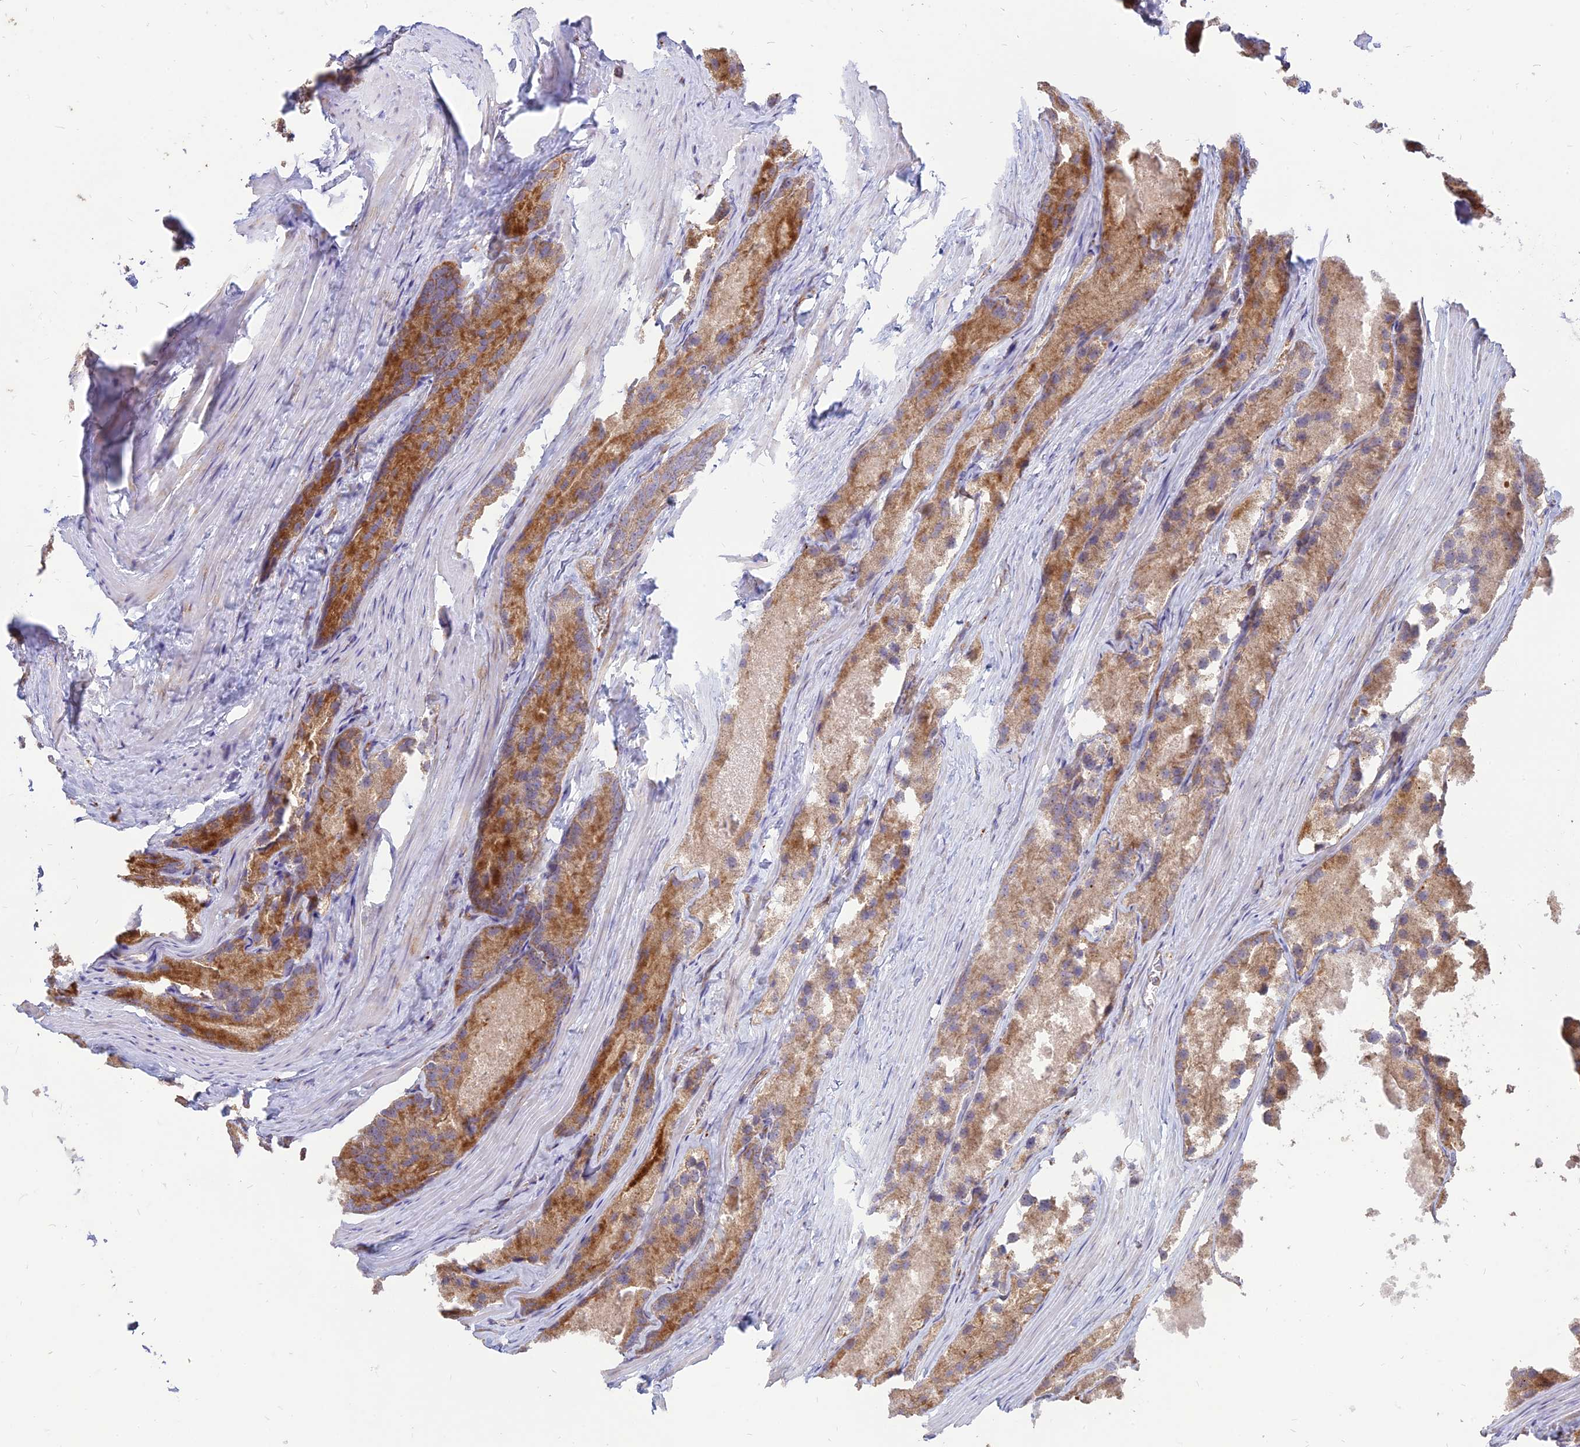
{"staining": {"intensity": "moderate", "quantity": ">75%", "location": "cytoplasmic/membranous"}, "tissue": "prostate cancer", "cell_type": "Tumor cells", "image_type": "cancer", "snomed": [{"axis": "morphology", "description": "Adenocarcinoma, Low grade"}, {"axis": "topography", "description": "Prostate"}], "caption": "Tumor cells exhibit medium levels of moderate cytoplasmic/membranous positivity in about >75% of cells in prostate adenocarcinoma (low-grade). The protein is shown in brown color, while the nuclei are stained blue.", "gene": "ST3GAL6", "patient": {"sex": "male", "age": 69}}